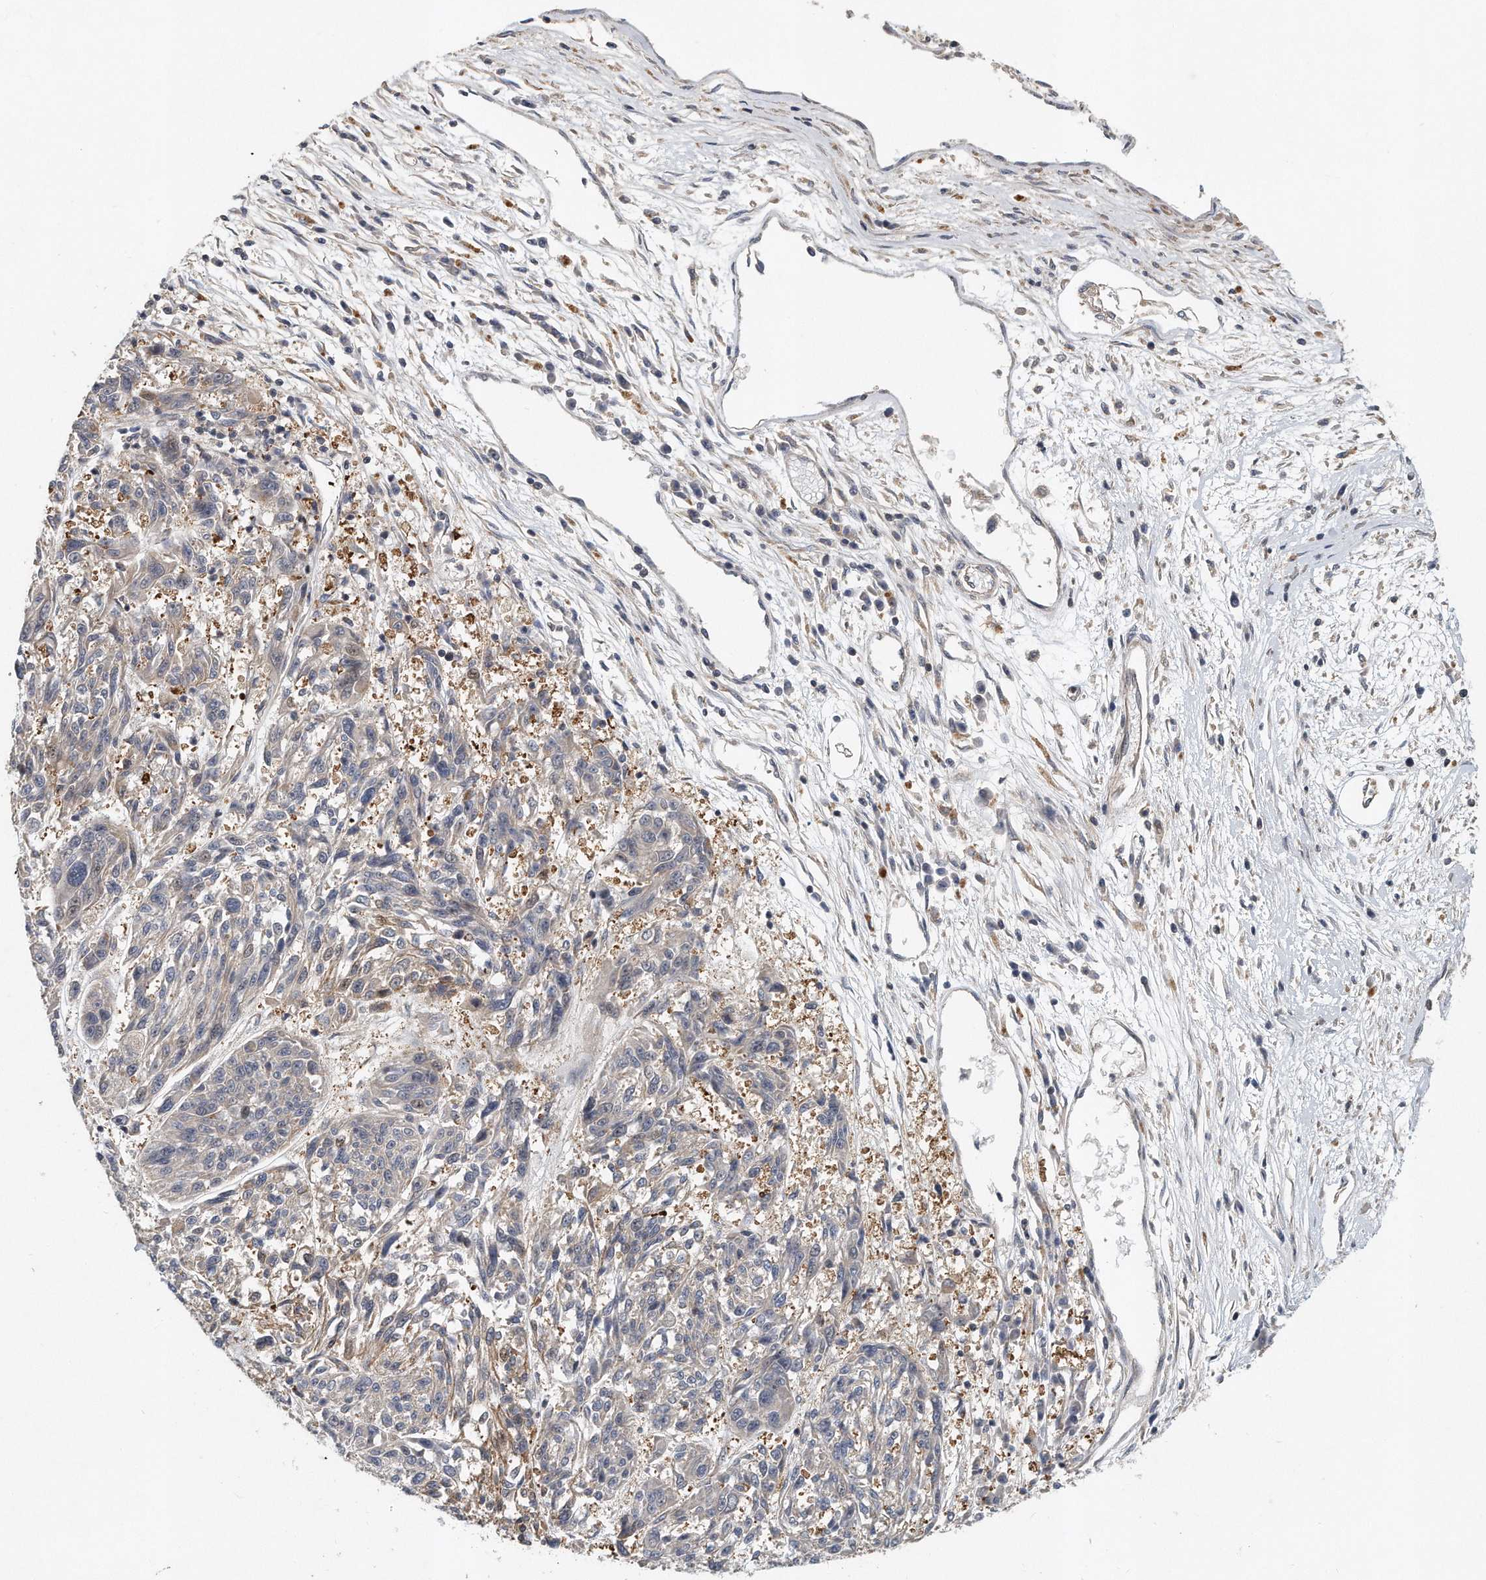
{"staining": {"intensity": "negative", "quantity": "none", "location": "none"}, "tissue": "melanoma", "cell_type": "Tumor cells", "image_type": "cancer", "snomed": [{"axis": "morphology", "description": "Malignant melanoma, NOS"}, {"axis": "topography", "description": "Skin"}], "caption": "Immunohistochemistry (IHC) of human melanoma demonstrates no expression in tumor cells.", "gene": "PCDH8", "patient": {"sex": "male", "age": 53}}